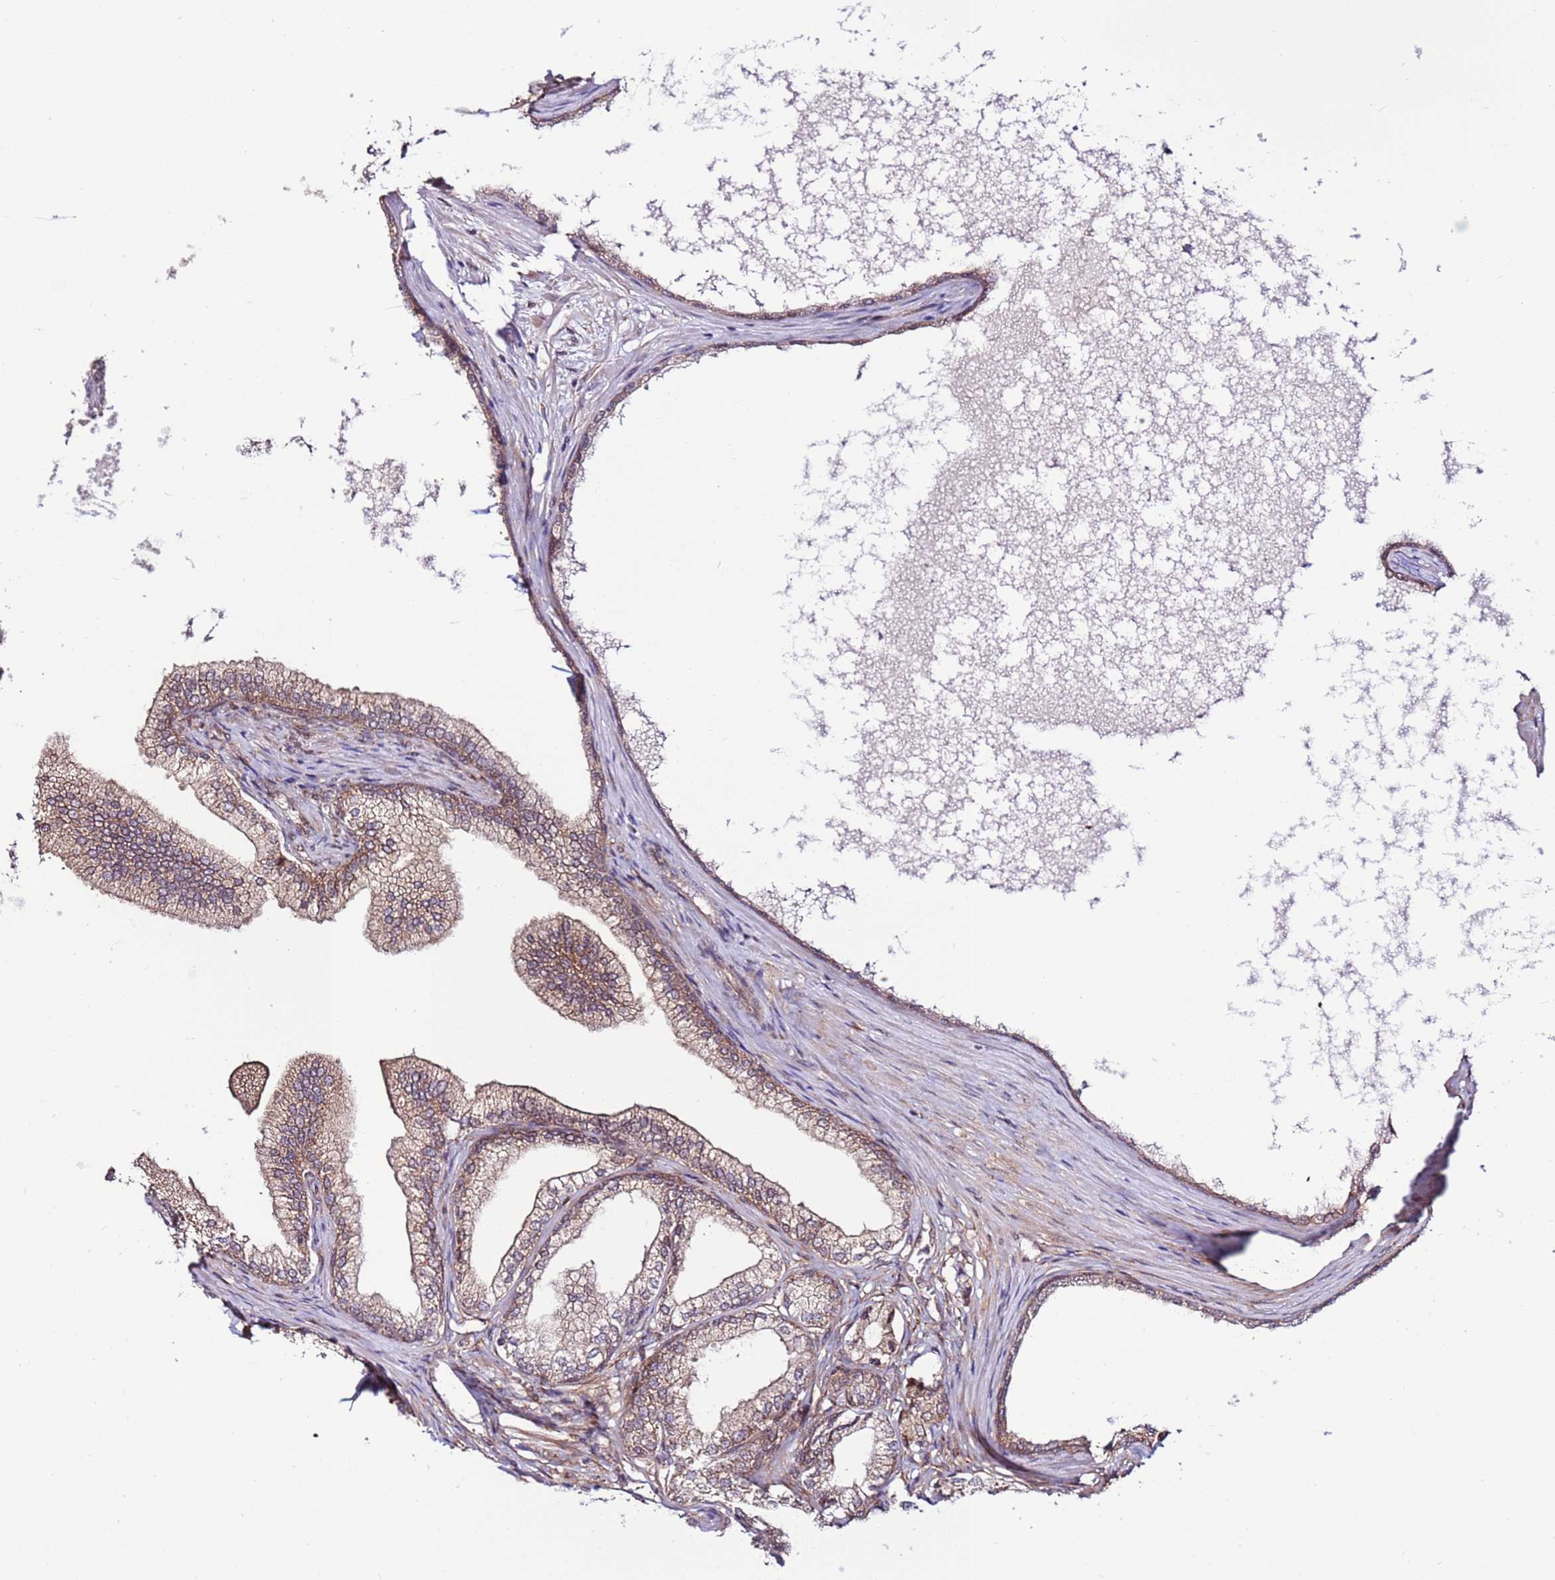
{"staining": {"intensity": "moderate", "quantity": ">75%", "location": "cytoplasmic/membranous"}, "tissue": "prostate", "cell_type": "Glandular cells", "image_type": "normal", "snomed": [{"axis": "morphology", "description": "Normal tissue, NOS"}, {"axis": "morphology", "description": "Urothelial carcinoma, Low grade"}, {"axis": "topography", "description": "Urinary bladder"}, {"axis": "topography", "description": "Prostate"}], "caption": "This is a histology image of immunohistochemistry staining of benign prostate, which shows moderate staining in the cytoplasmic/membranous of glandular cells.", "gene": "DCAF4", "patient": {"sex": "male", "age": 60}}